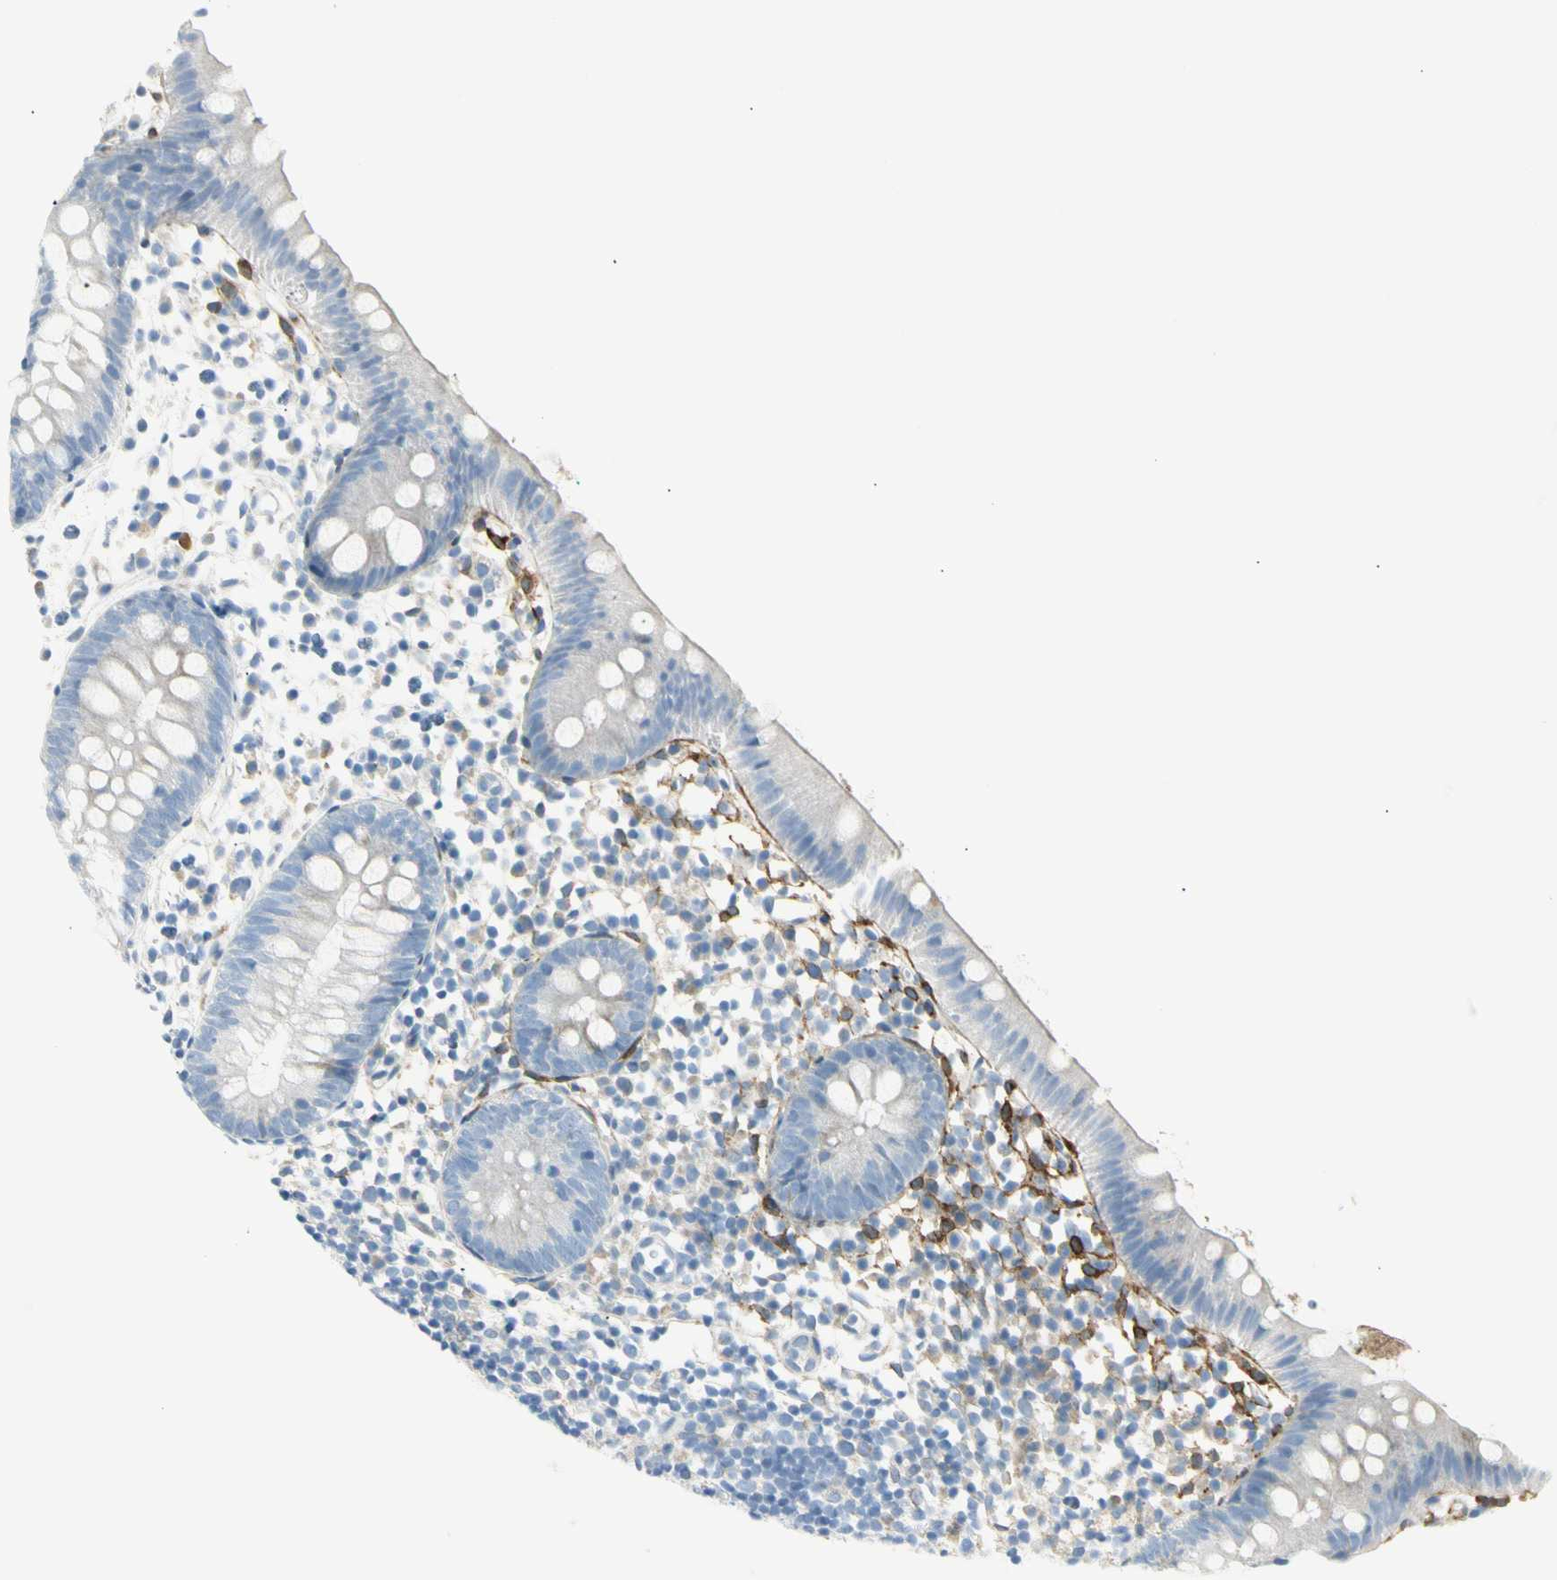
{"staining": {"intensity": "weak", "quantity": "<25%", "location": "cytoplasmic/membranous"}, "tissue": "appendix", "cell_type": "Glandular cells", "image_type": "normal", "snomed": [{"axis": "morphology", "description": "Normal tissue, NOS"}, {"axis": "topography", "description": "Appendix"}], "caption": "Immunohistochemical staining of benign appendix shows no significant expression in glandular cells. (DAB (3,3'-diaminobenzidine) immunohistochemistry with hematoxylin counter stain).", "gene": "TNFSF11", "patient": {"sex": "female", "age": 20}}